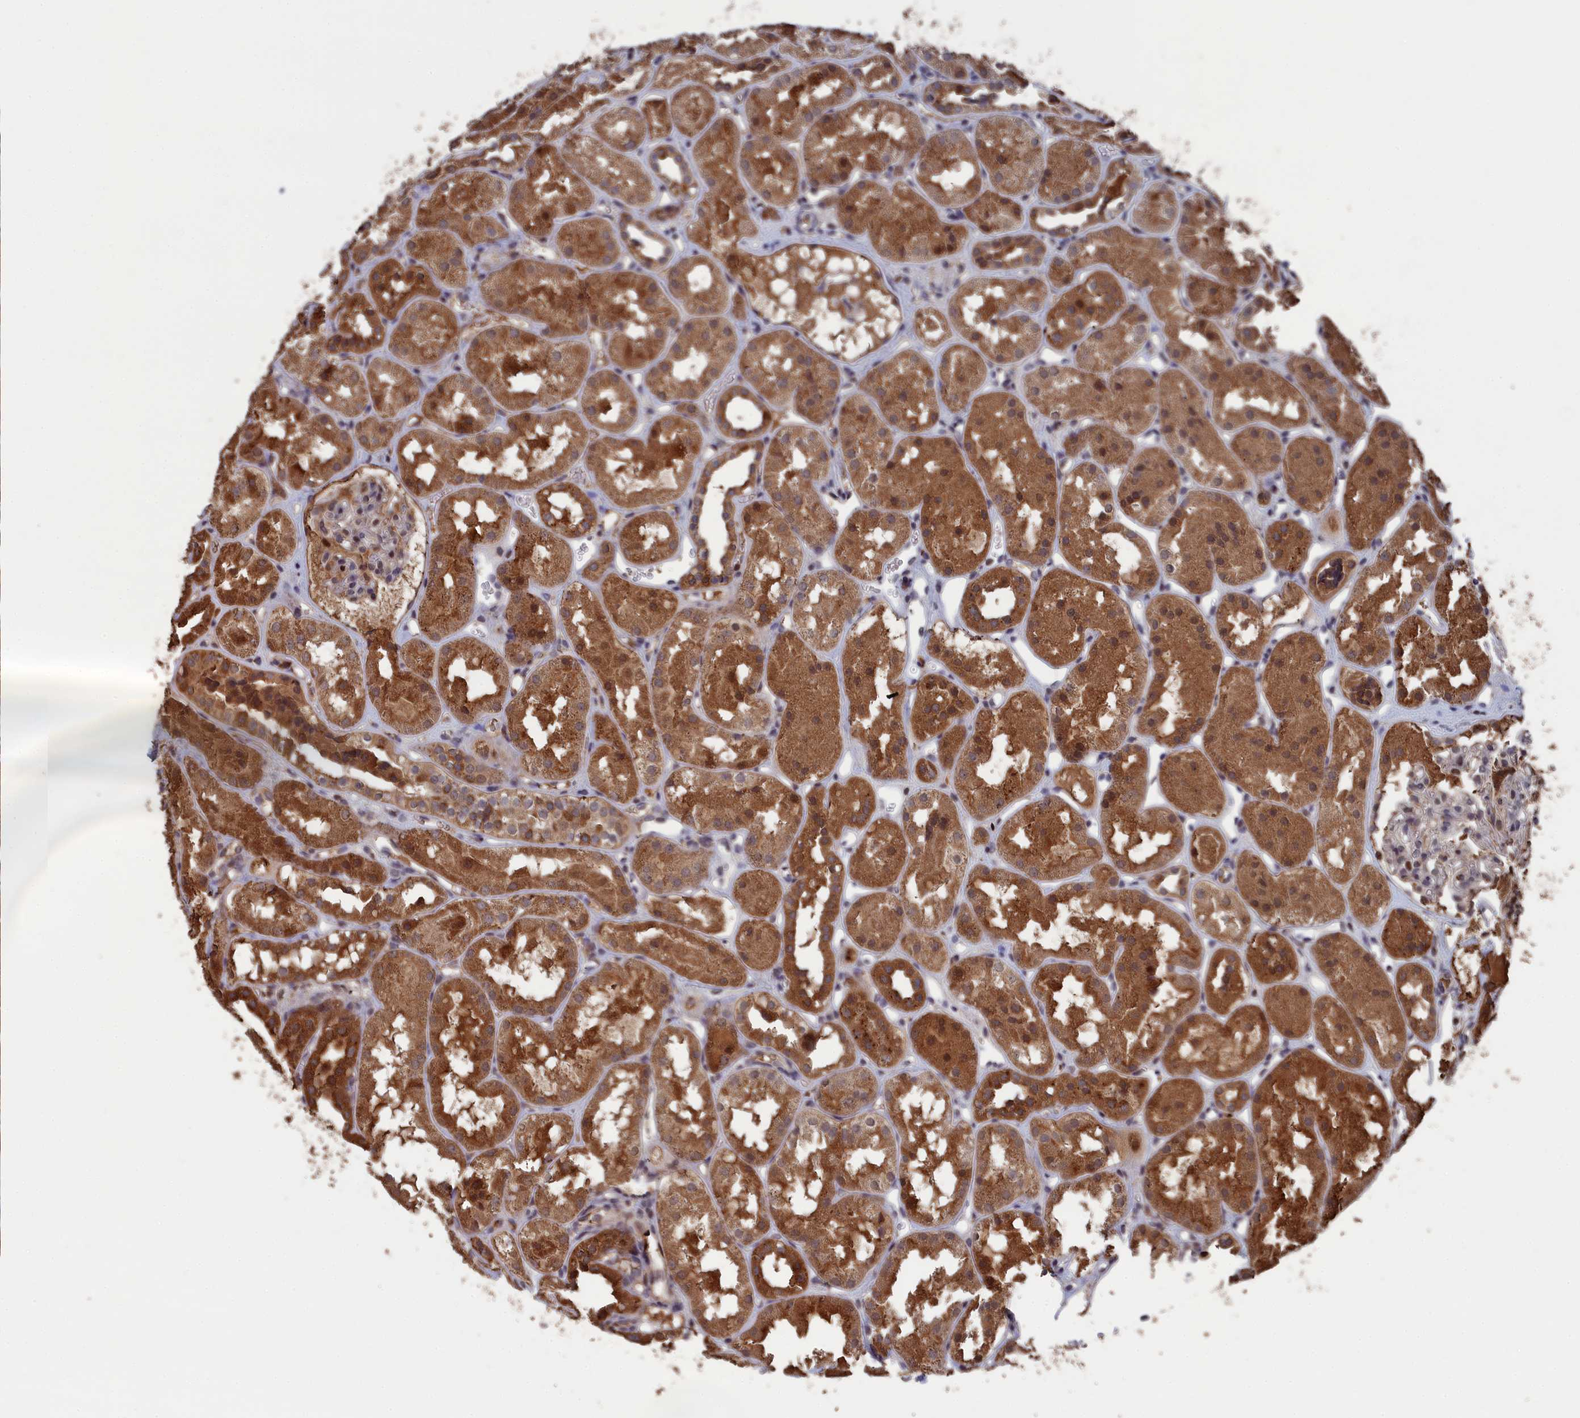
{"staining": {"intensity": "moderate", "quantity": "<25%", "location": "nuclear"}, "tissue": "kidney", "cell_type": "Cells in glomeruli", "image_type": "normal", "snomed": [{"axis": "morphology", "description": "Normal tissue, NOS"}, {"axis": "topography", "description": "Kidney"}], "caption": "Protein expression analysis of benign human kidney reveals moderate nuclear positivity in about <25% of cells in glomeruli.", "gene": "CEACAM21", "patient": {"sex": "male", "age": 16}}